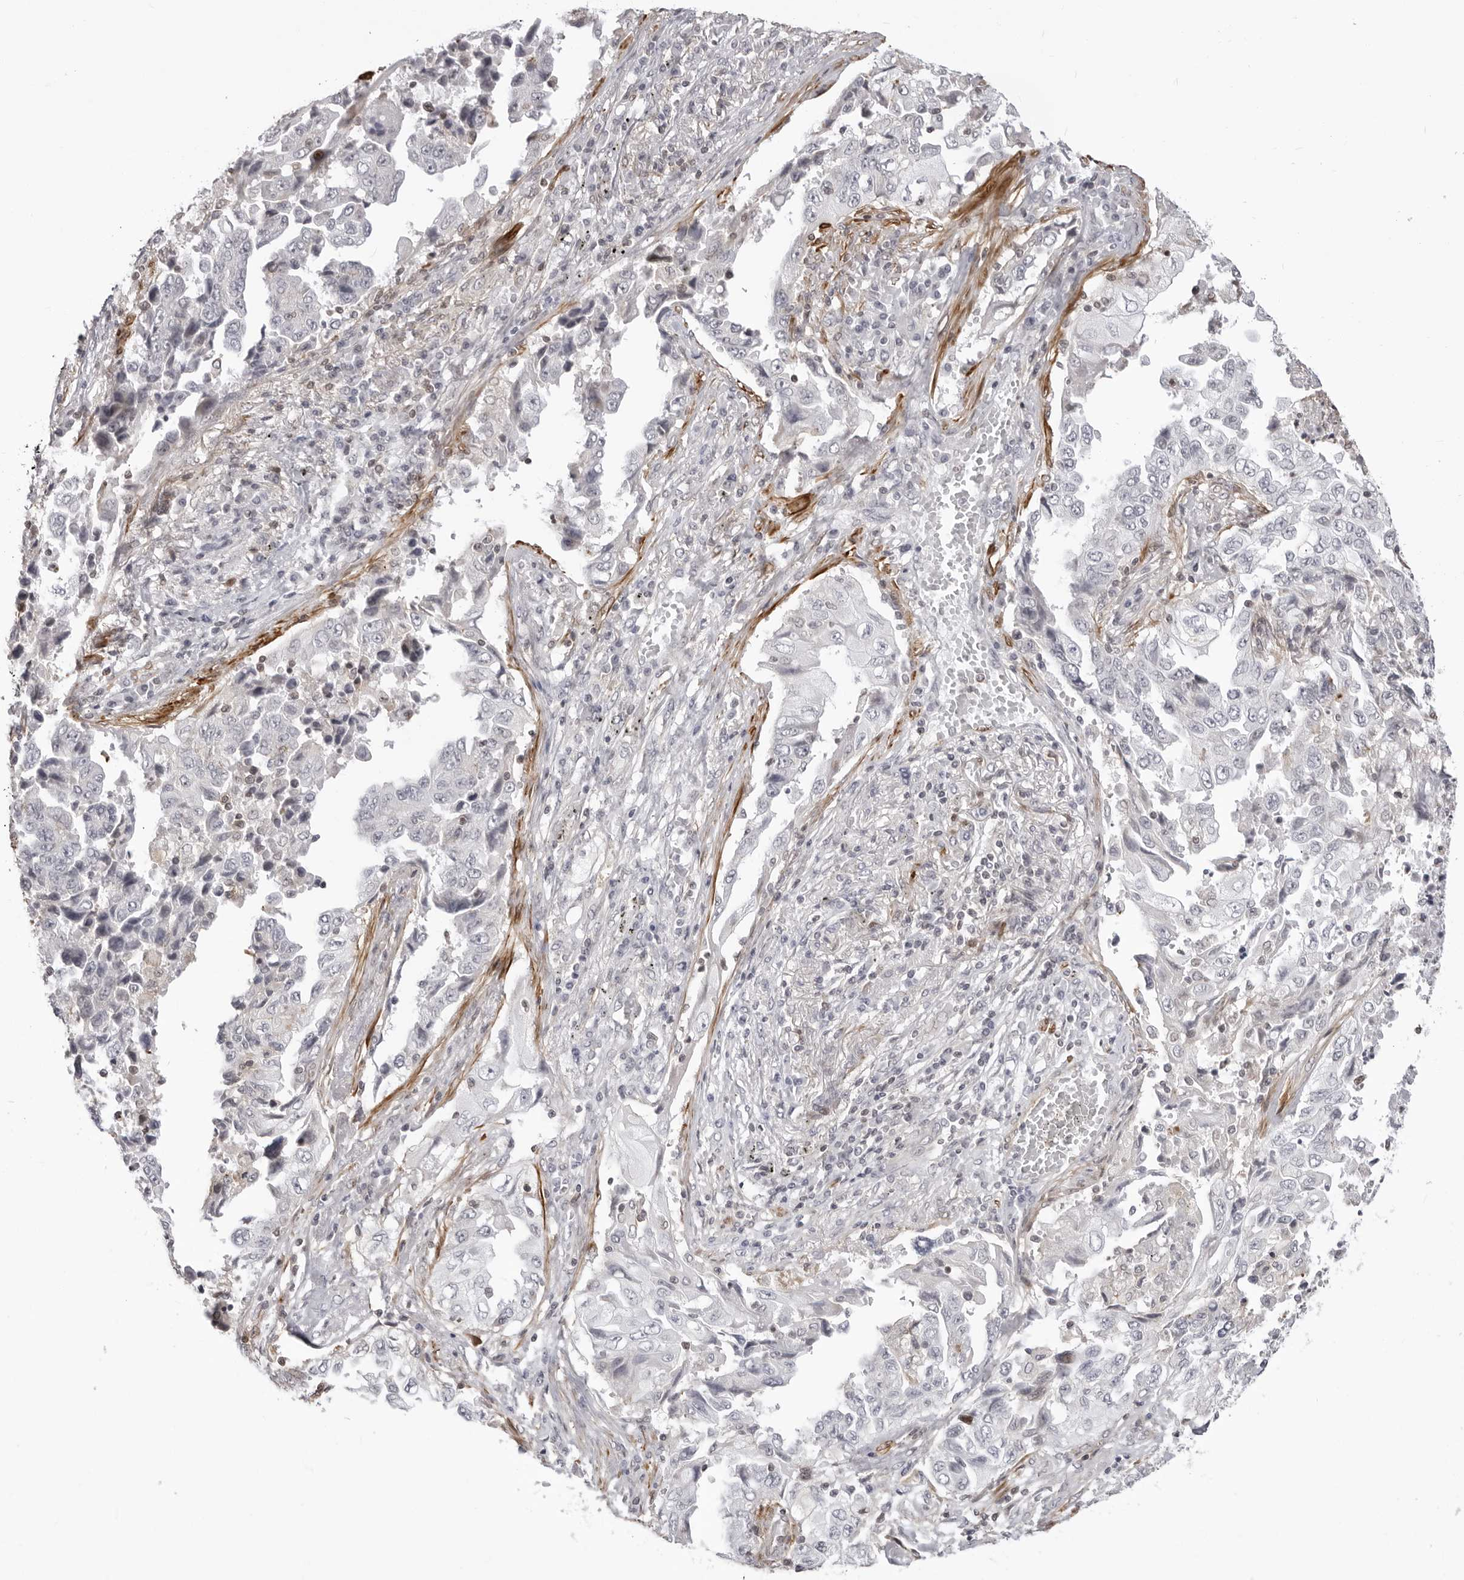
{"staining": {"intensity": "negative", "quantity": "none", "location": "none"}, "tissue": "lung cancer", "cell_type": "Tumor cells", "image_type": "cancer", "snomed": [{"axis": "morphology", "description": "Adenocarcinoma, NOS"}, {"axis": "topography", "description": "Lung"}], "caption": "The image shows no significant positivity in tumor cells of adenocarcinoma (lung). (Immunohistochemistry, brightfield microscopy, high magnification).", "gene": "UNK", "patient": {"sex": "female", "age": 51}}